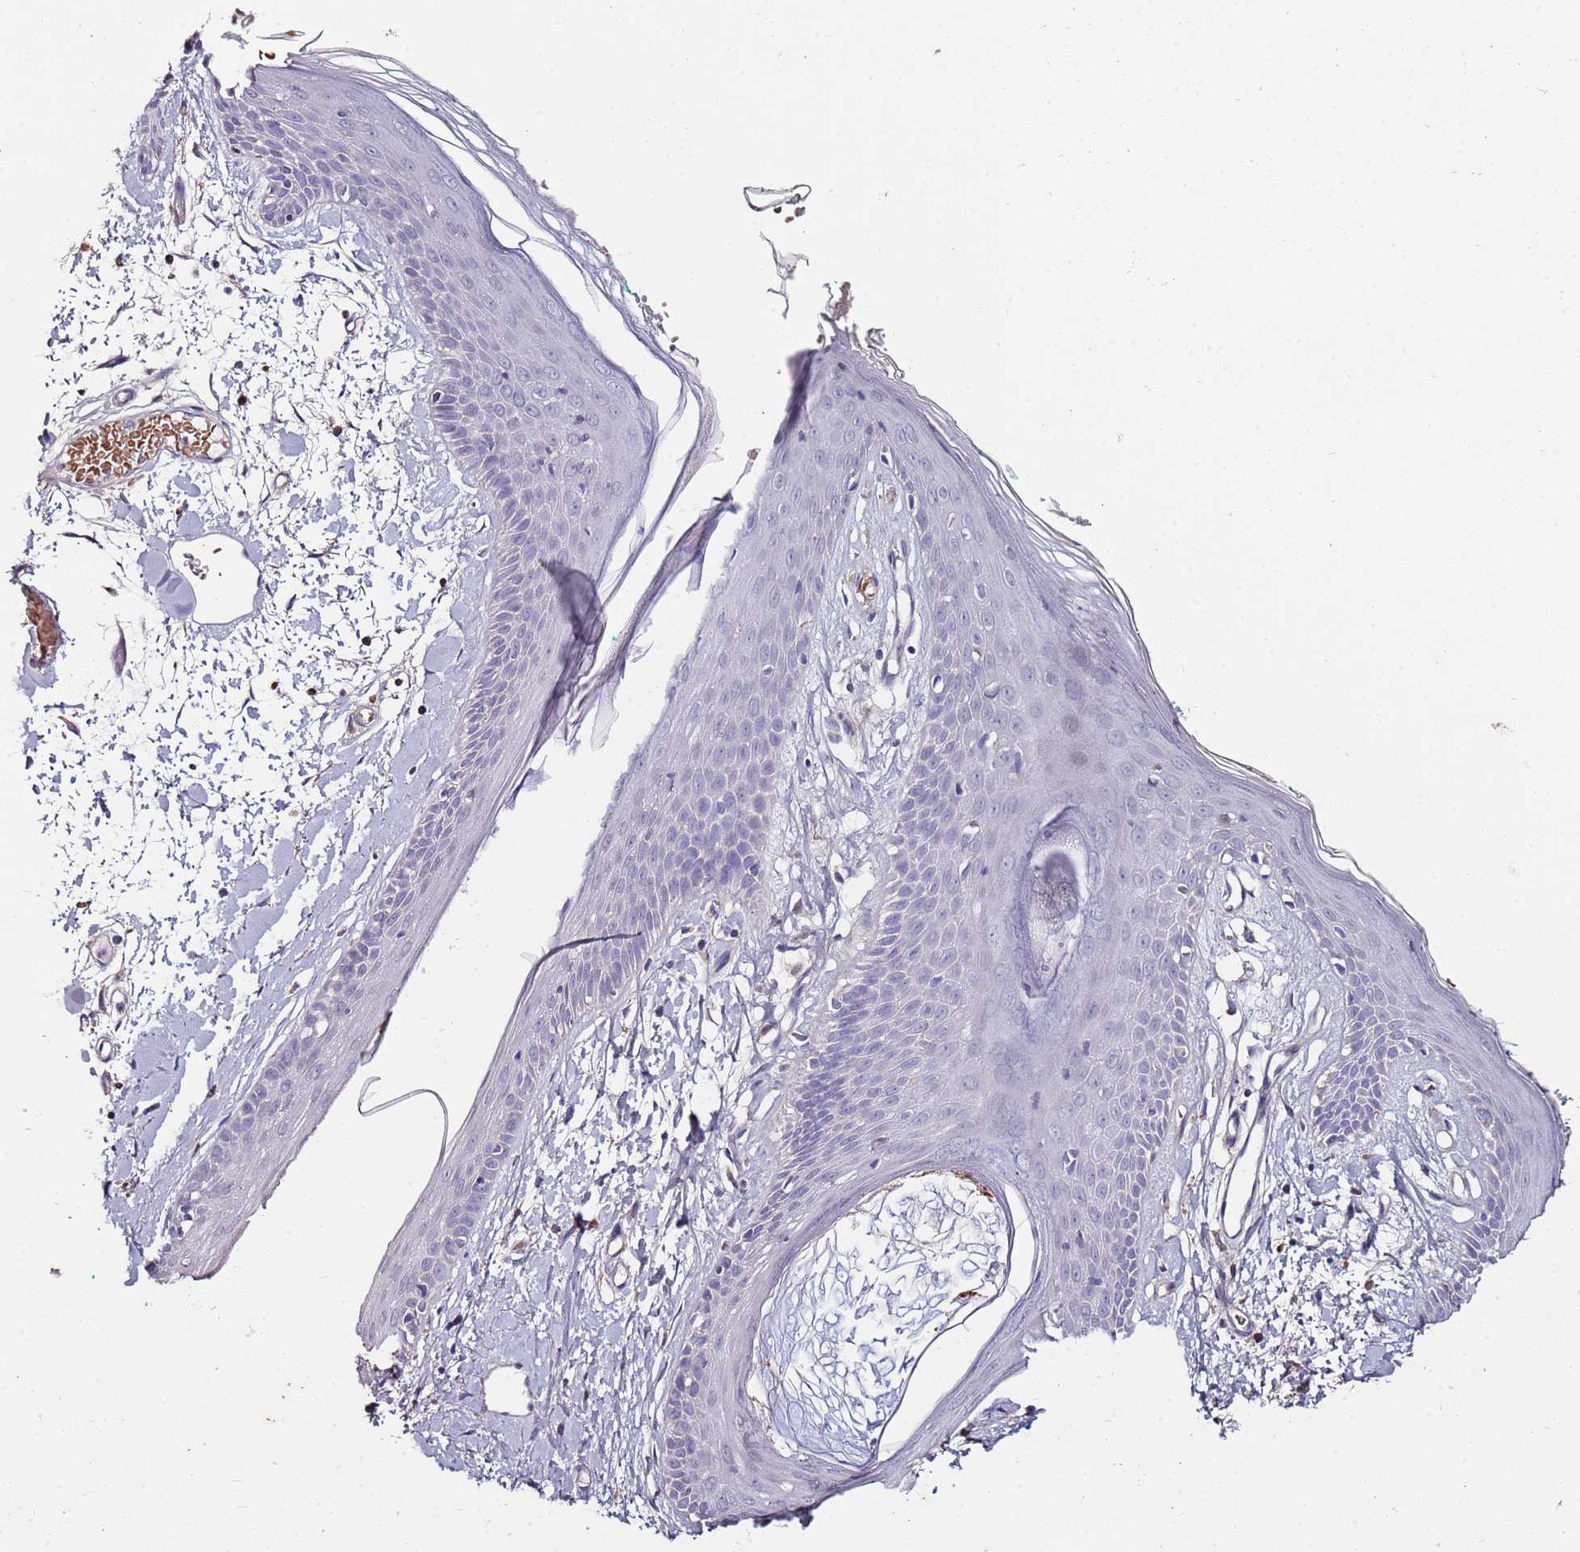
{"staining": {"intensity": "negative", "quantity": "none", "location": "none"}, "tissue": "skin", "cell_type": "Fibroblasts", "image_type": "normal", "snomed": [{"axis": "morphology", "description": "Normal tissue, NOS"}, {"axis": "topography", "description": "Skin"}], "caption": "A micrograph of skin stained for a protein exhibits no brown staining in fibroblasts.", "gene": "C3orf80", "patient": {"sex": "male", "age": 79}}